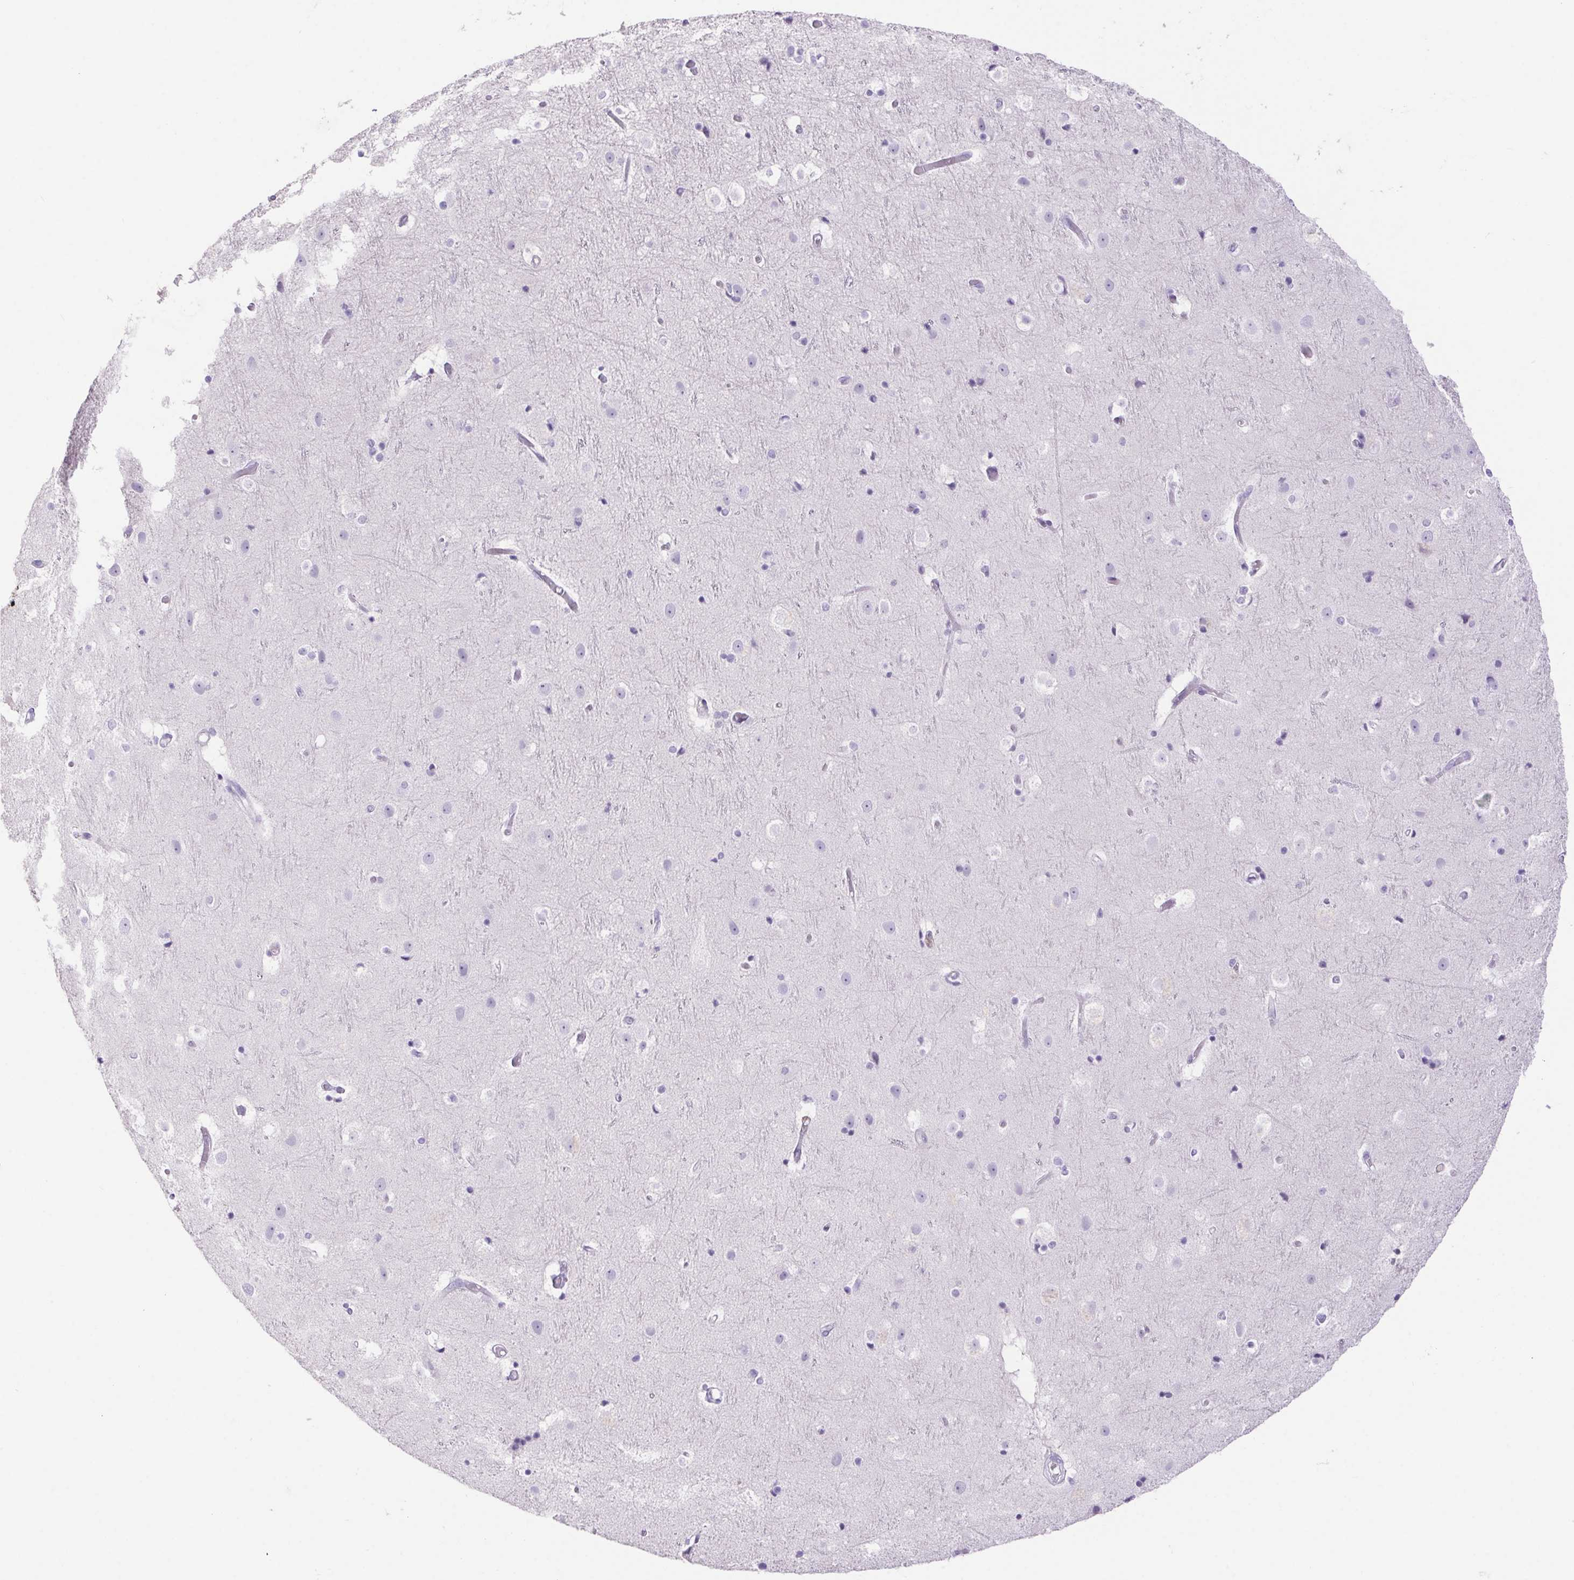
{"staining": {"intensity": "negative", "quantity": "none", "location": "none"}, "tissue": "cerebral cortex", "cell_type": "Endothelial cells", "image_type": "normal", "snomed": [{"axis": "morphology", "description": "Normal tissue, NOS"}, {"axis": "topography", "description": "Cerebral cortex"}], "caption": "Immunohistochemical staining of unremarkable cerebral cortex reveals no significant staining in endothelial cells. (DAB immunohistochemistry with hematoxylin counter stain).", "gene": "ERP27", "patient": {"sex": "female", "age": 52}}